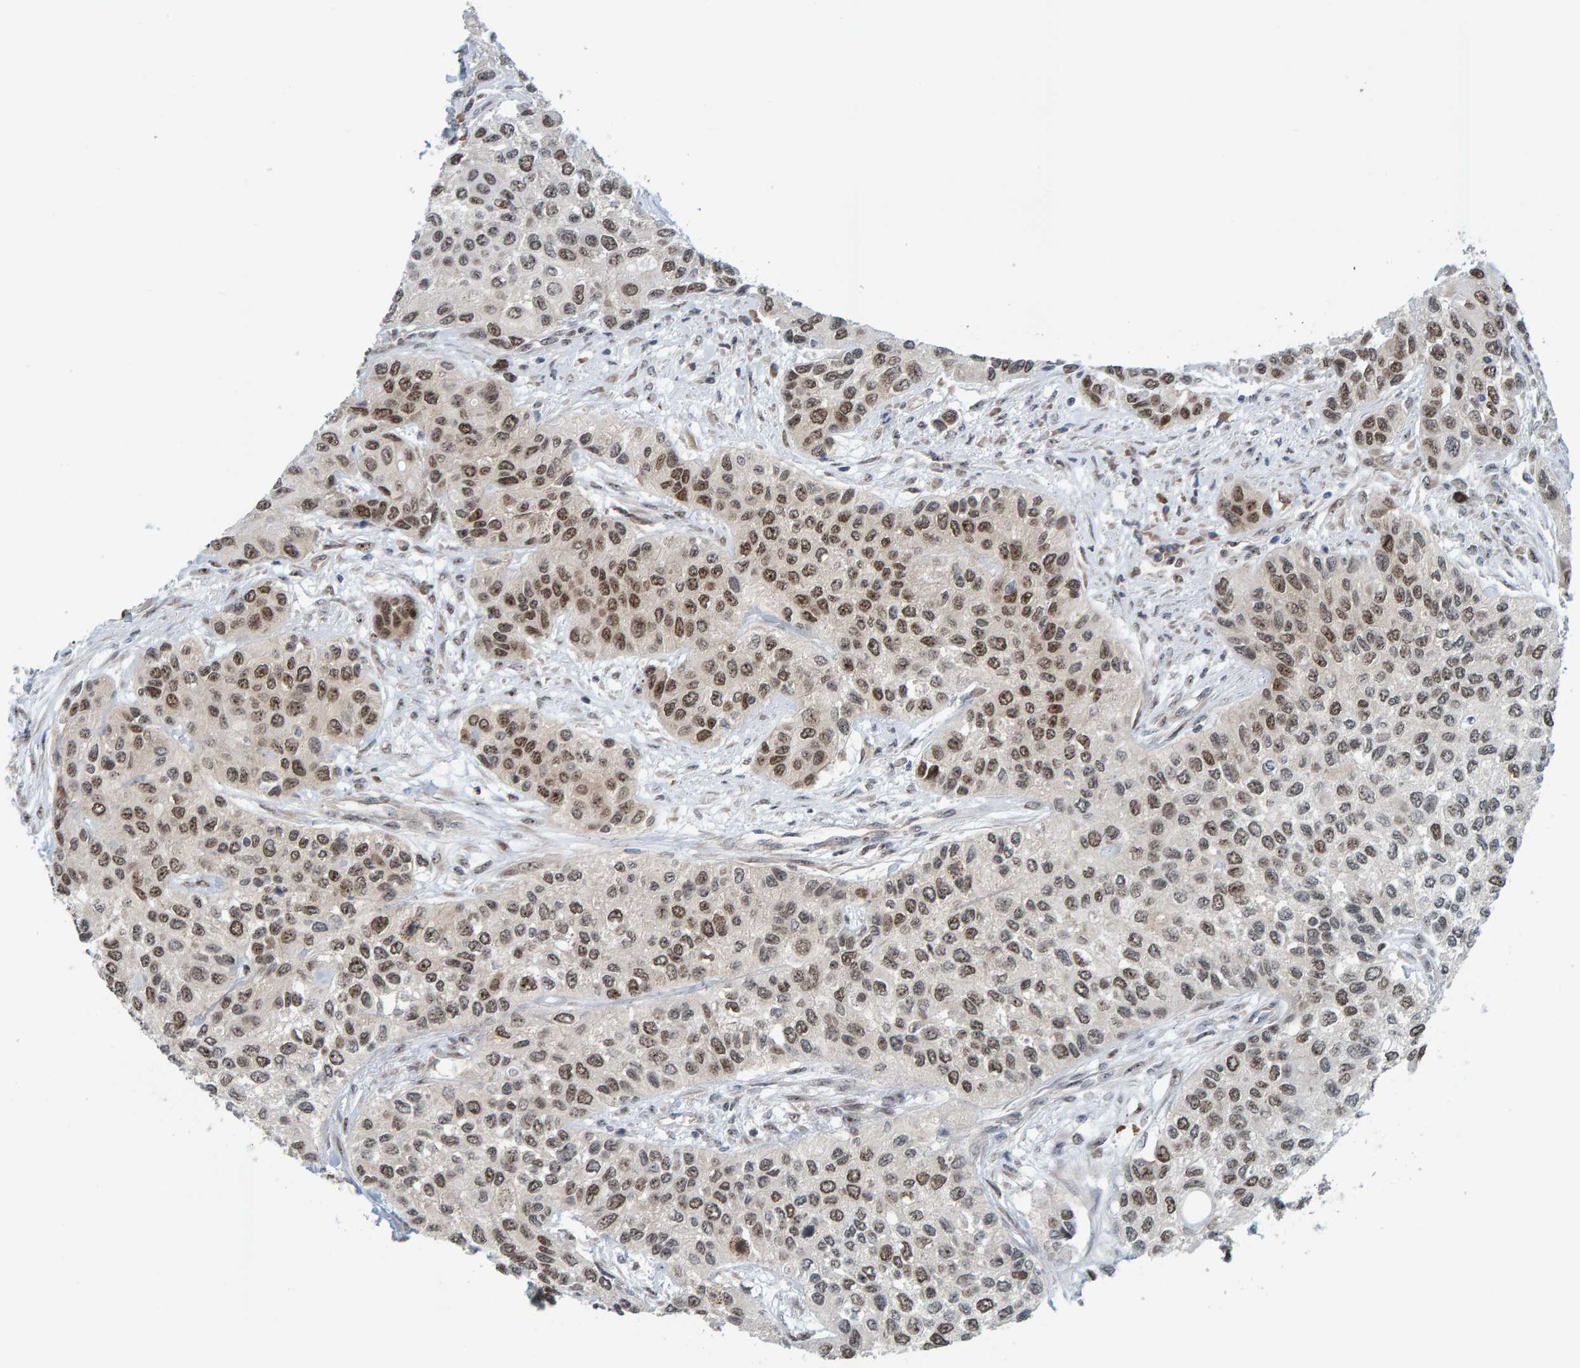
{"staining": {"intensity": "moderate", "quantity": ">75%", "location": "nuclear"}, "tissue": "urothelial cancer", "cell_type": "Tumor cells", "image_type": "cancer", "snomed": [{"axis": "morphology", "description": "Urothelial carcinoma, High grade"}, {"axis": "topography", "description": "Urinary bladder"}], "caption": "An image showing moderate nuclear positivity in approximately >75% of tumor cells in urothelial cancer, as visualized by brown immunohistochemical staining.", "gene": "POLR1E", "patient": {"sex": "female", "age": 56}}